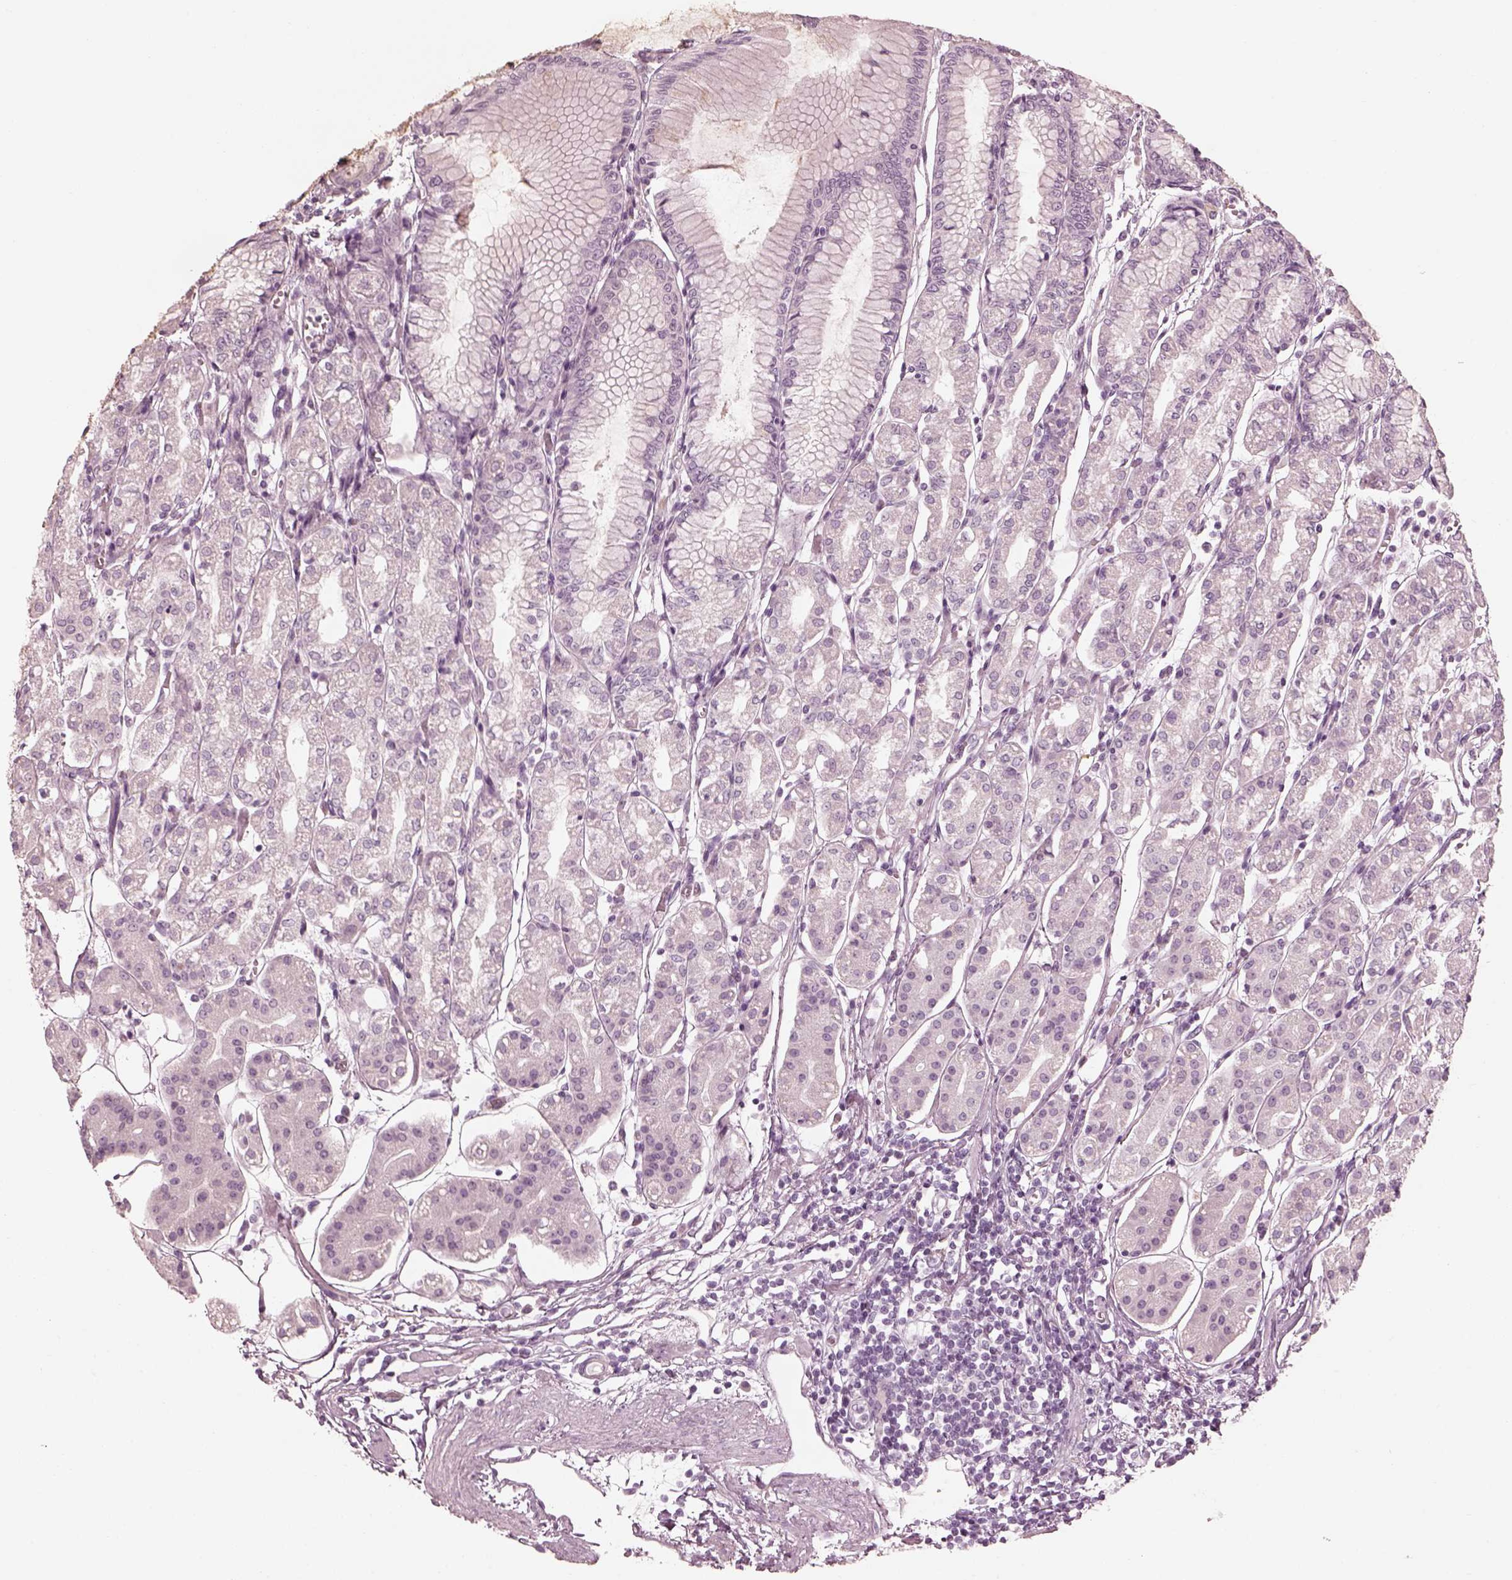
{"staining": {"intensity": "negative", "quantity": "none", "location": "none"}, "tissue": "stomach", "cell_type": "Glandular cells", "image_type": "normal", "snomed": [{"axis": "morphology", "description": "Normal tissue, NOS"}, {"axis": "topography", "description": "Skeletal muscle"}, {"axis": "topography", "description": "Stomach"}], "caption": "Protein analysis of unremarkable stomach exhibits no significant positivity in glandular cells.", "gene": "SAXO2", "patient": {"sex": "female", "age": 57}}